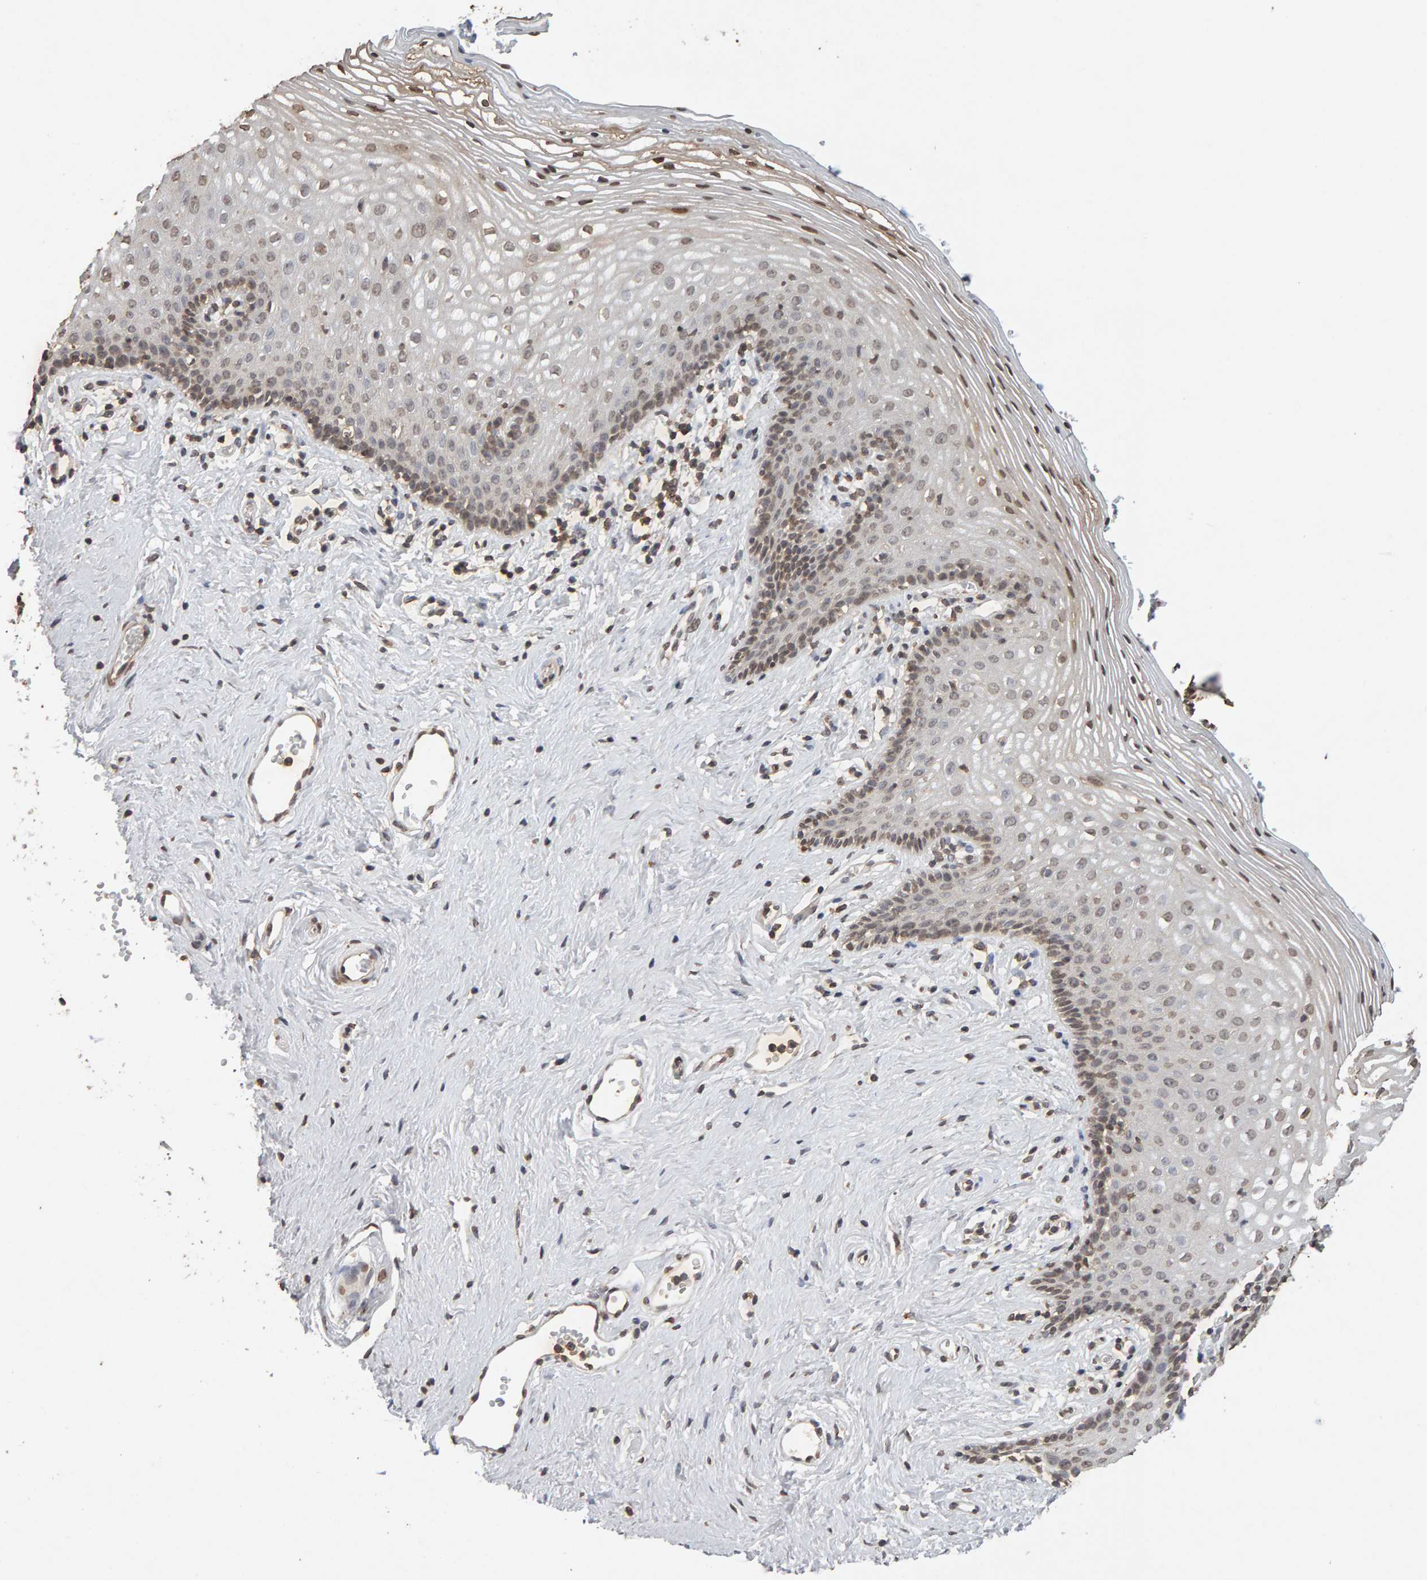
{"staining": {"intensity": "moderate", "quantity": "<25%", "location": "nuclear"}, "tissue": "vagina", "cell_type": "Squamous epithelial cells", "image_type": "normal", "snomed": [{"axis": "morphology", "description": "Normal tissue, NOS"}, {"axis": "topography", "description": "Vagina"}], "caption": "A micrograph of vagina stained for a protein shows moderate nuclear brown staining in squamous epithelial cells.", "gene": "DNAJB5", "patient": {"sex": "female", "age": 32}}